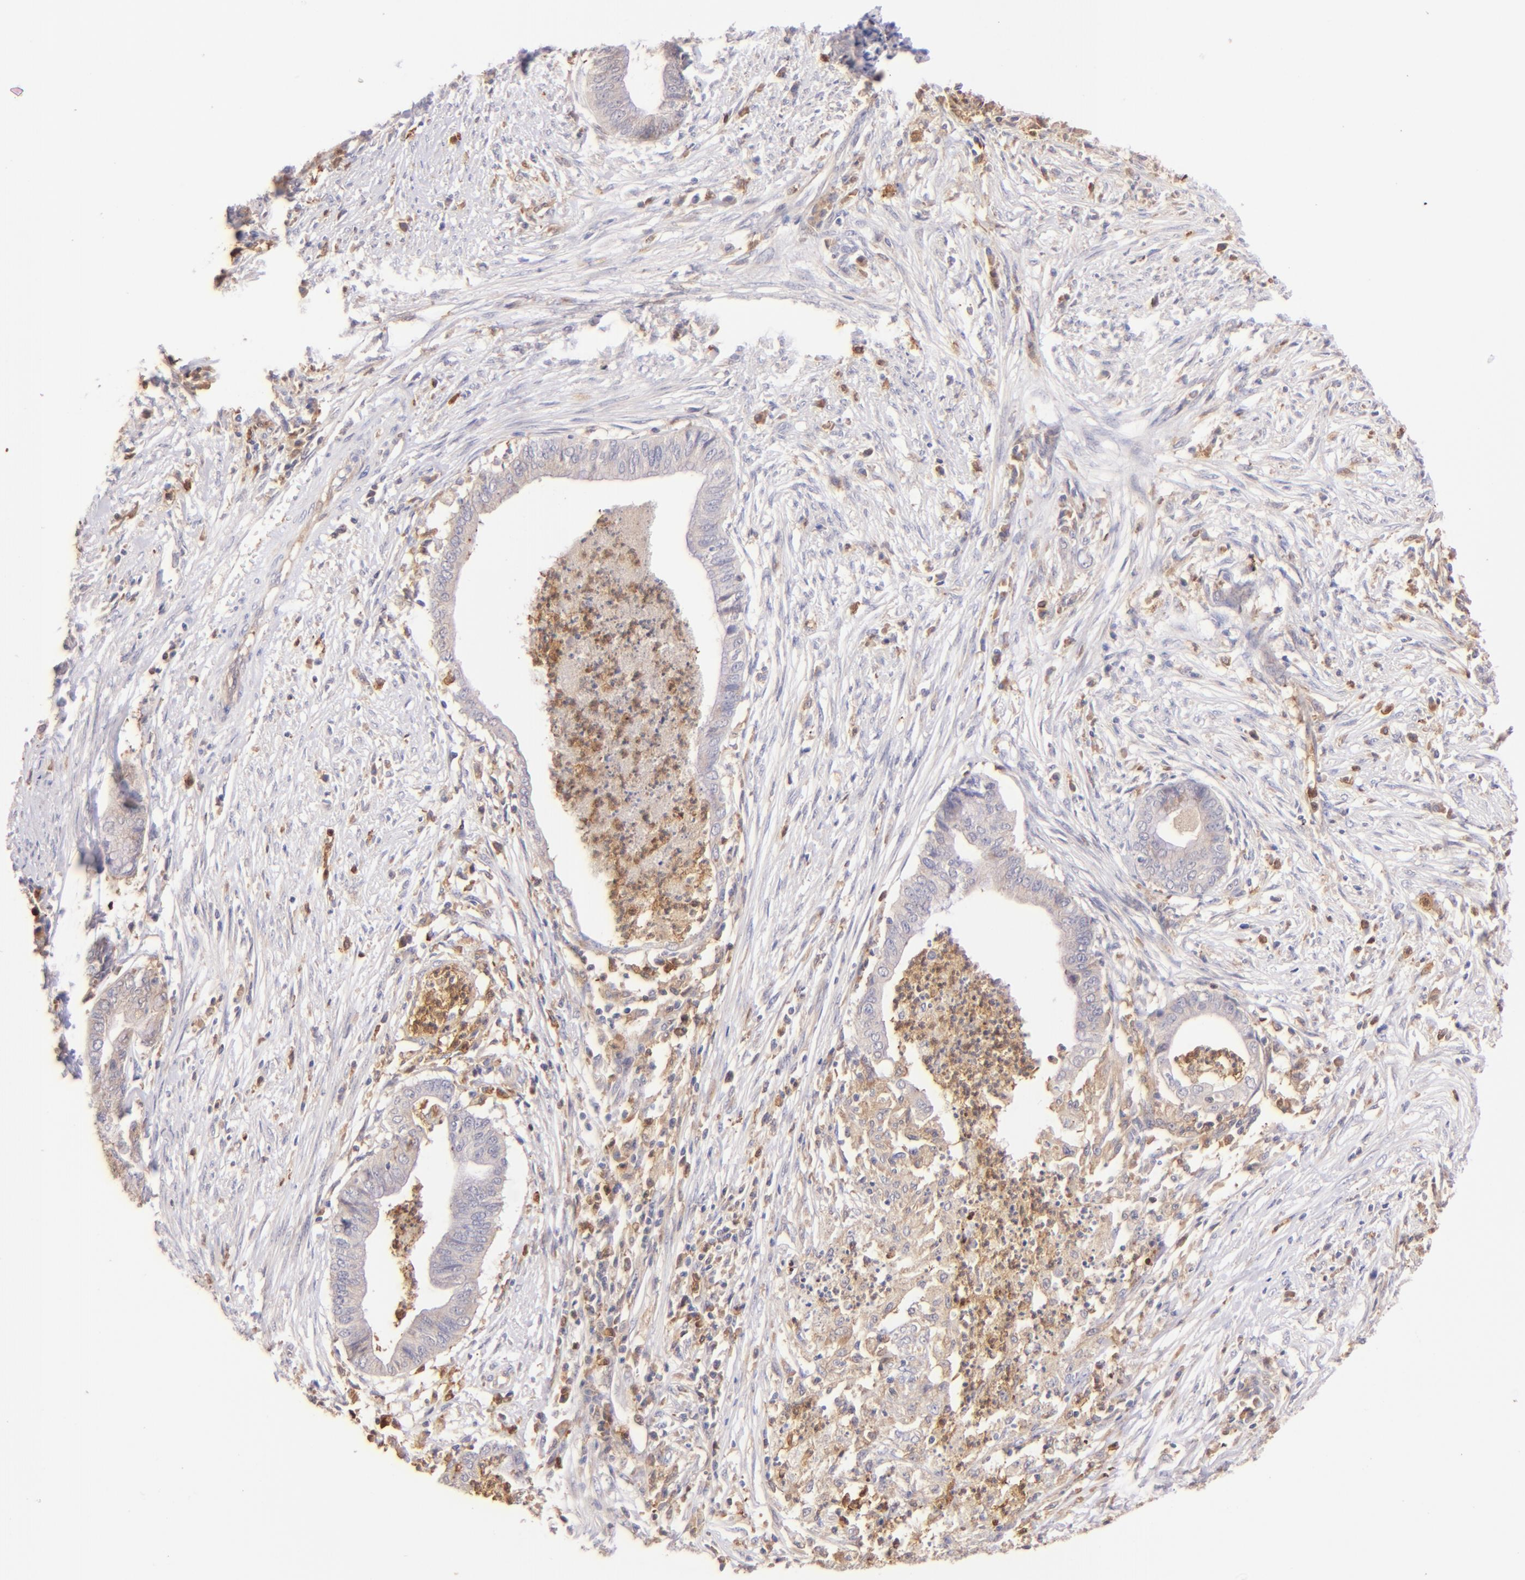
{"staining": {"intensity": "weak", "quantity": ">75%", "location": "cytoplasmic/membranous"}, "tissue": "endometrial cancer", "cell_type": "Tumor cells", "image_type": "cancer", "snomed": [{"axis": "morphology", "description": "Necrosis, NOS"}, {"axis": "morphology", "description": "Adenocarcinoma, NOS"}, {"axis": "topography", "description": "Endometrium"}], "caption": "A brown stain labels weak cytoplasmic/membranous positivity of a protein in human endometrial cancer tumor cells.", "gene": "BTK", "patient": {"sex": "female", "age": 79}}